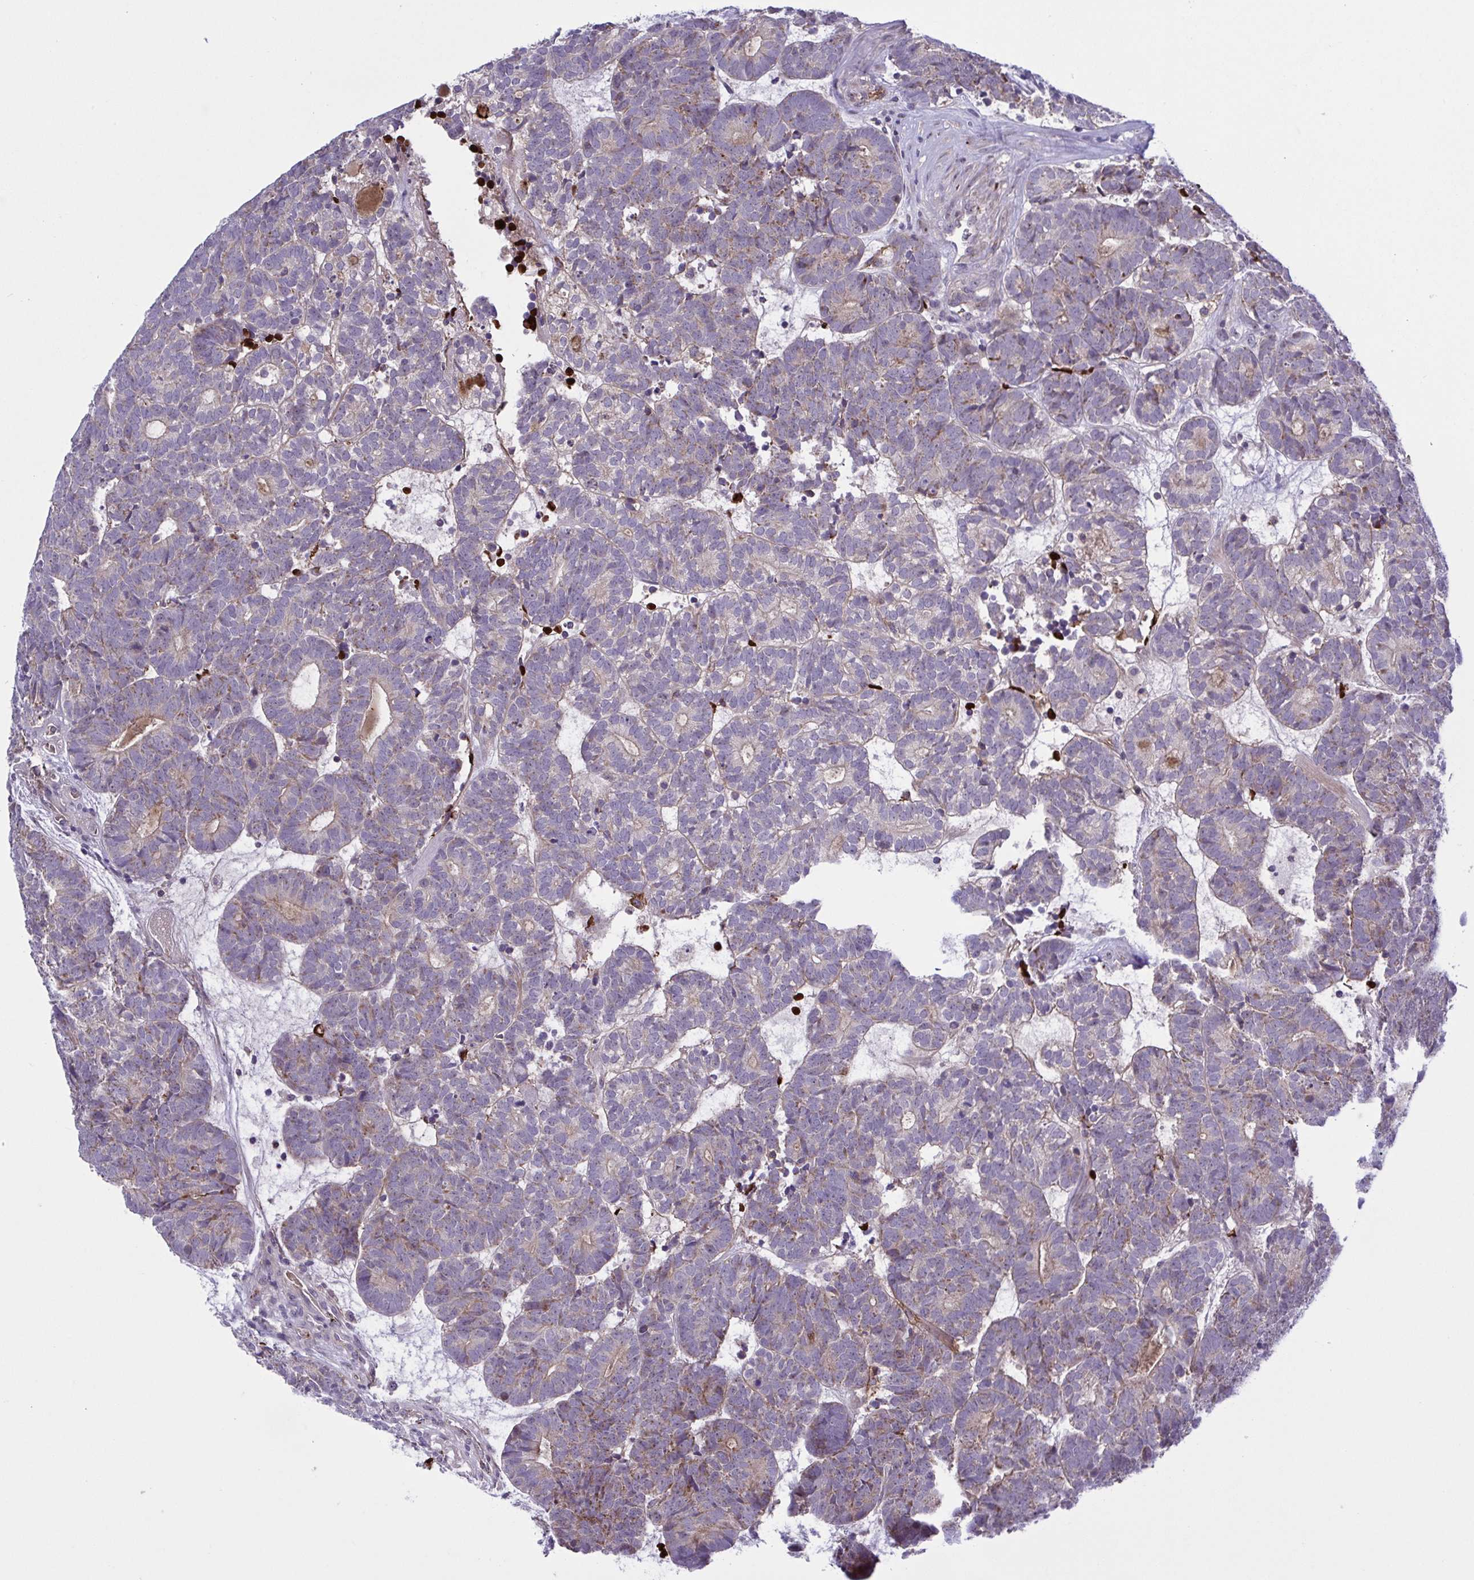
{"staining": {"intensity": "weak", "quantity": "25%-75%", "location": "cytoplasmic/membranous"}, "tissue": "head and neck cancer", "cell_type": "Tumor cells", "image_type": "cancer", "snomed": [{"axis": "morphology", "description": "Adenocarcinoma, NOS"}, {"axis": "topography", "description": "Head-Neck"}], "caption": "Immunohistochemistry (IHC) staining of head and neck cancer (adenocarcinoma), which shows low levels of weak cytoplasmic/membranous staining in about 25%-75% of tumor cells indicating weak cytoplasmic/membranous protein expression. The staining was performed using DAB (3,3'-diaminobenzidine) (brown) for protein detection and nuclei were counterstained in hematoxylin (blue).", "gene": "CD101", "patient": {"sex": "female", "age": 81}}